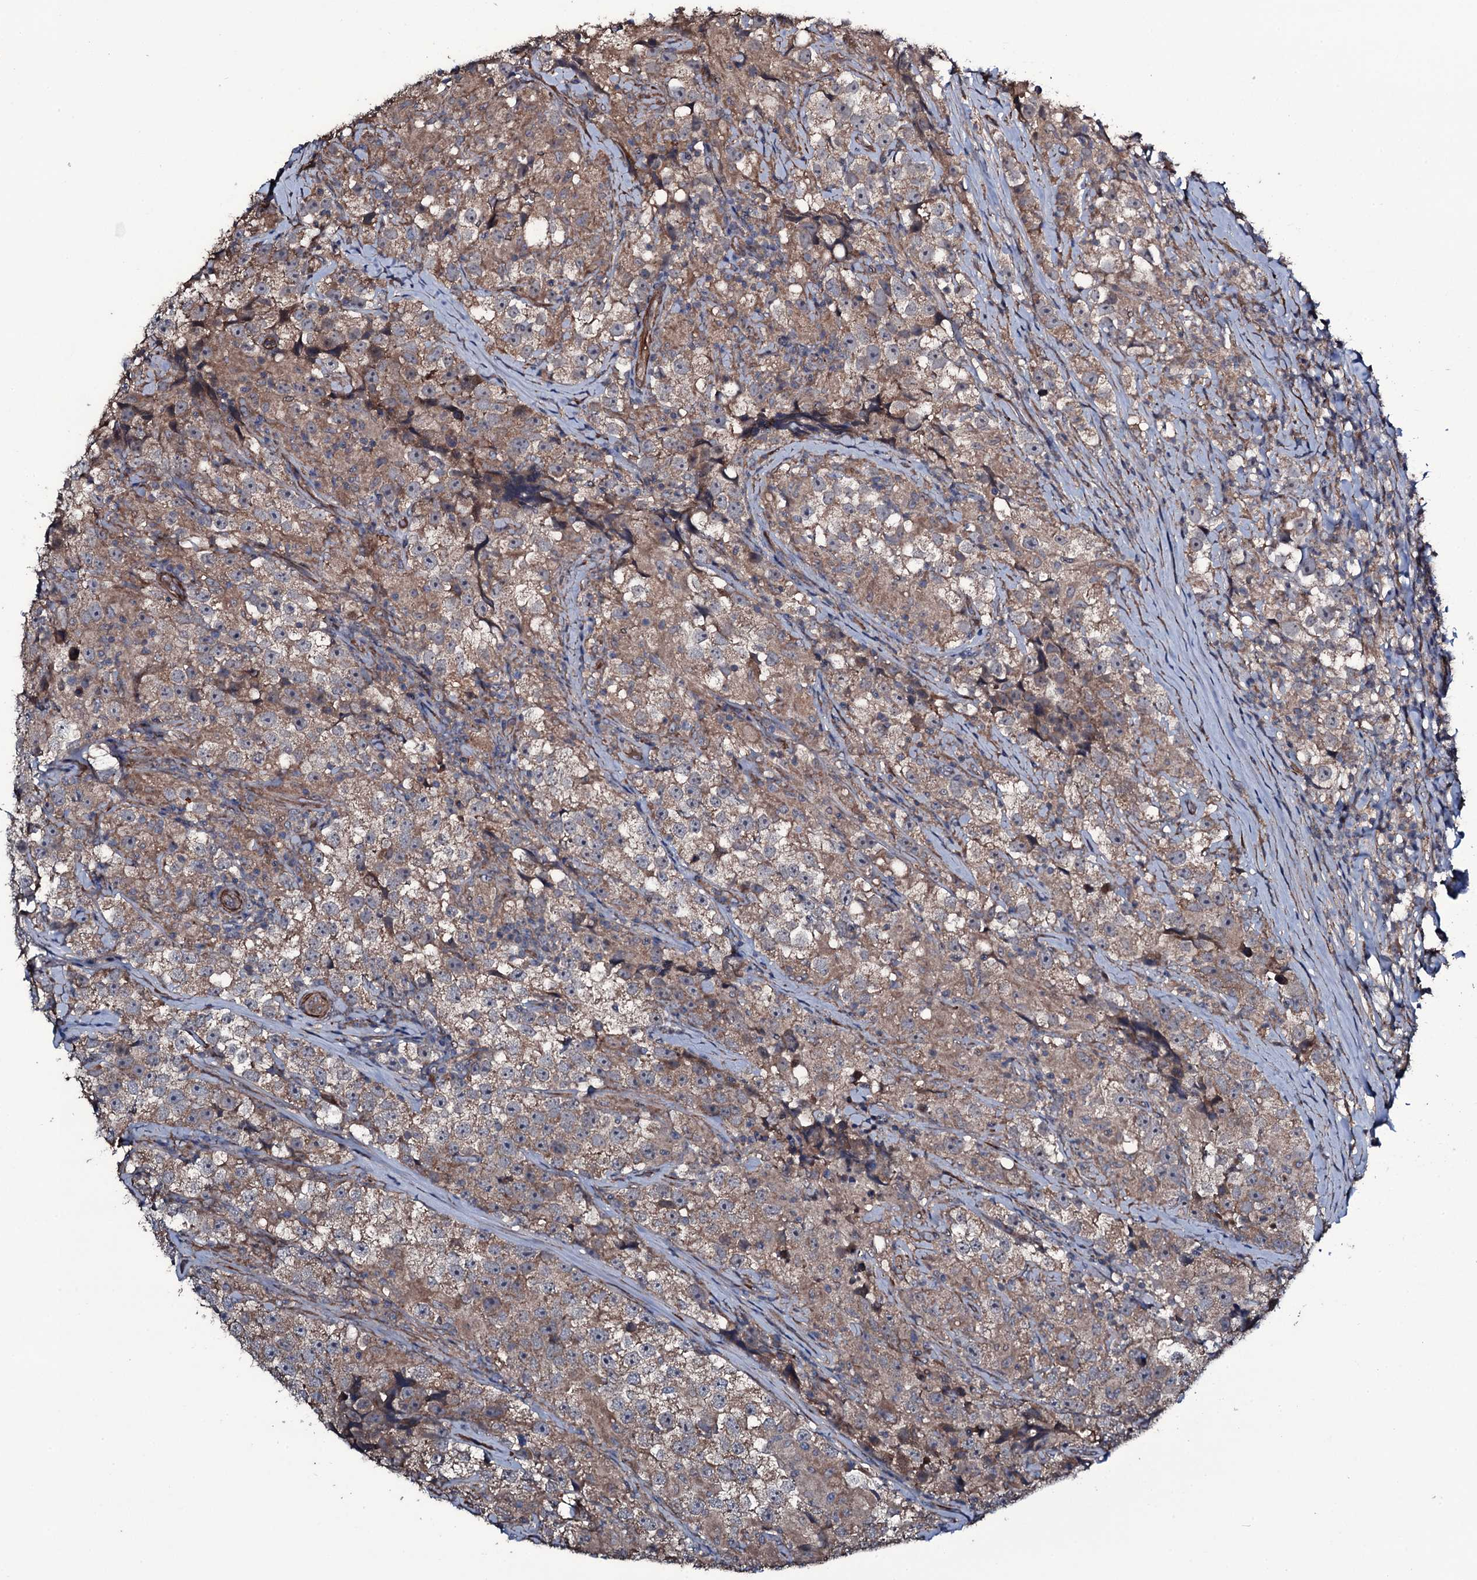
{"staining": {"intensity": "moderate", "quantity": ">75%", "location": "cytoplasmic/membranous"}, "tissue": "testis cancer", "cell_type": "Tumor cells", "image_type": "cancer", "snomed": [{"axis": "morphology", "description": "Seminoma, NOS"}, {"axis": "topography", "description": "Testis"}], "caption": "Immunohistochemical staining of human seminoma (testis) displays medium levels of moderate cytoplasmic/membranous protein expression in about >75% of tumor cells.", "gene": "WIPF3", "patient": {"sex": "male", "age": 46}}